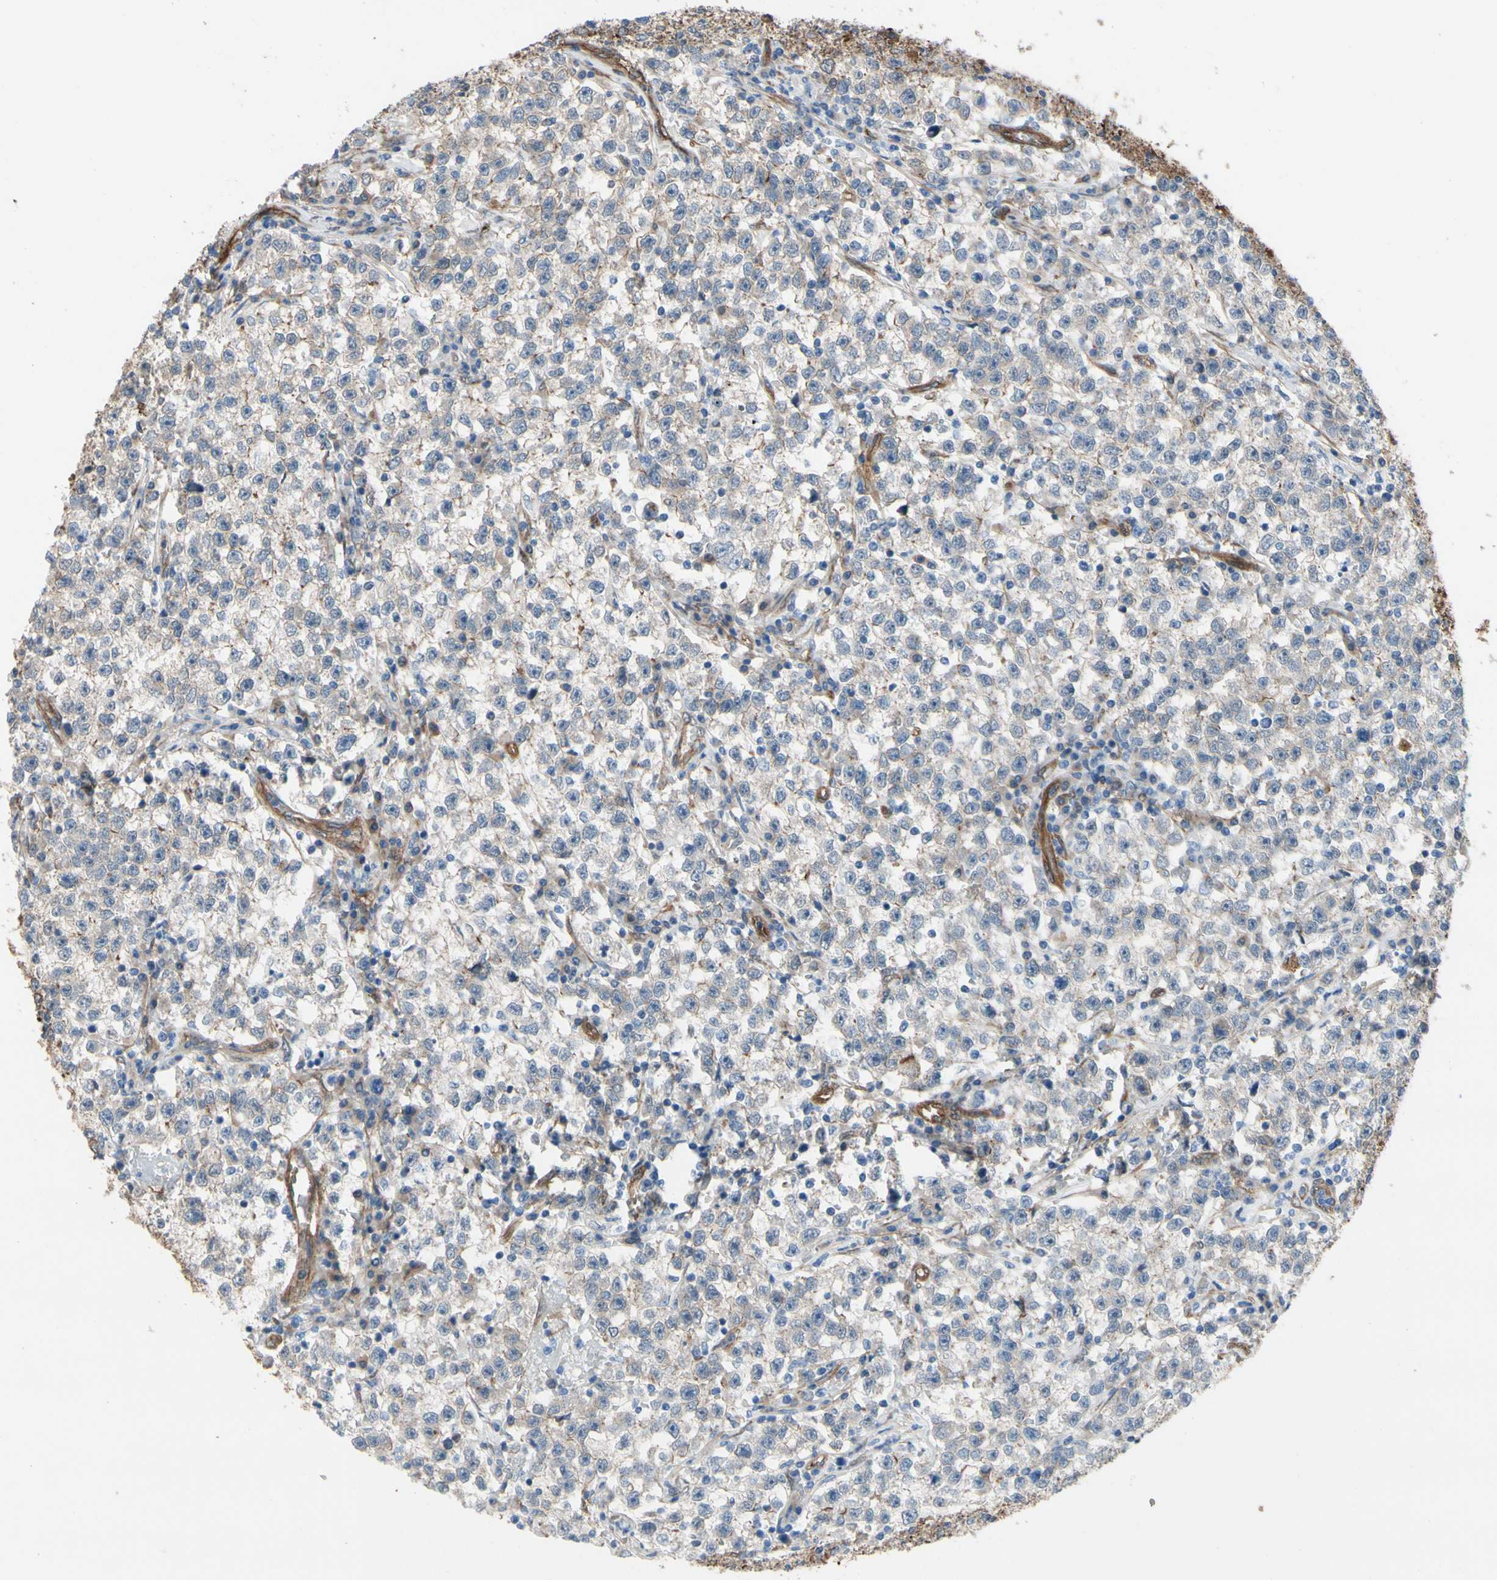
{"staining": {"intensity": "weak", "quantity": "25%-75%", "location": "cytoplasmic/membranous"}, "tissue": "testis cancer", "cell_type": "Tumor cells", "image_type": "cancer", "snomed": [{"axis": "morphology", "description": "Seminoma, NOS"}, {"axis": "topography", "description": "Testis"}], "caption": "The image reveals staining of seminoma (testis), revealing weak cytoplasmic/membranous protein expression (brown color) within tumor cells. The staining is performed using DAB (3,3'-diaminobenzidine) brown chromogen to label protein expression. The nuclei are counter-stained blue using hematoxylin.", "gene": "CTTNBP2", "patient": {"sex": "male", "age": 22}}